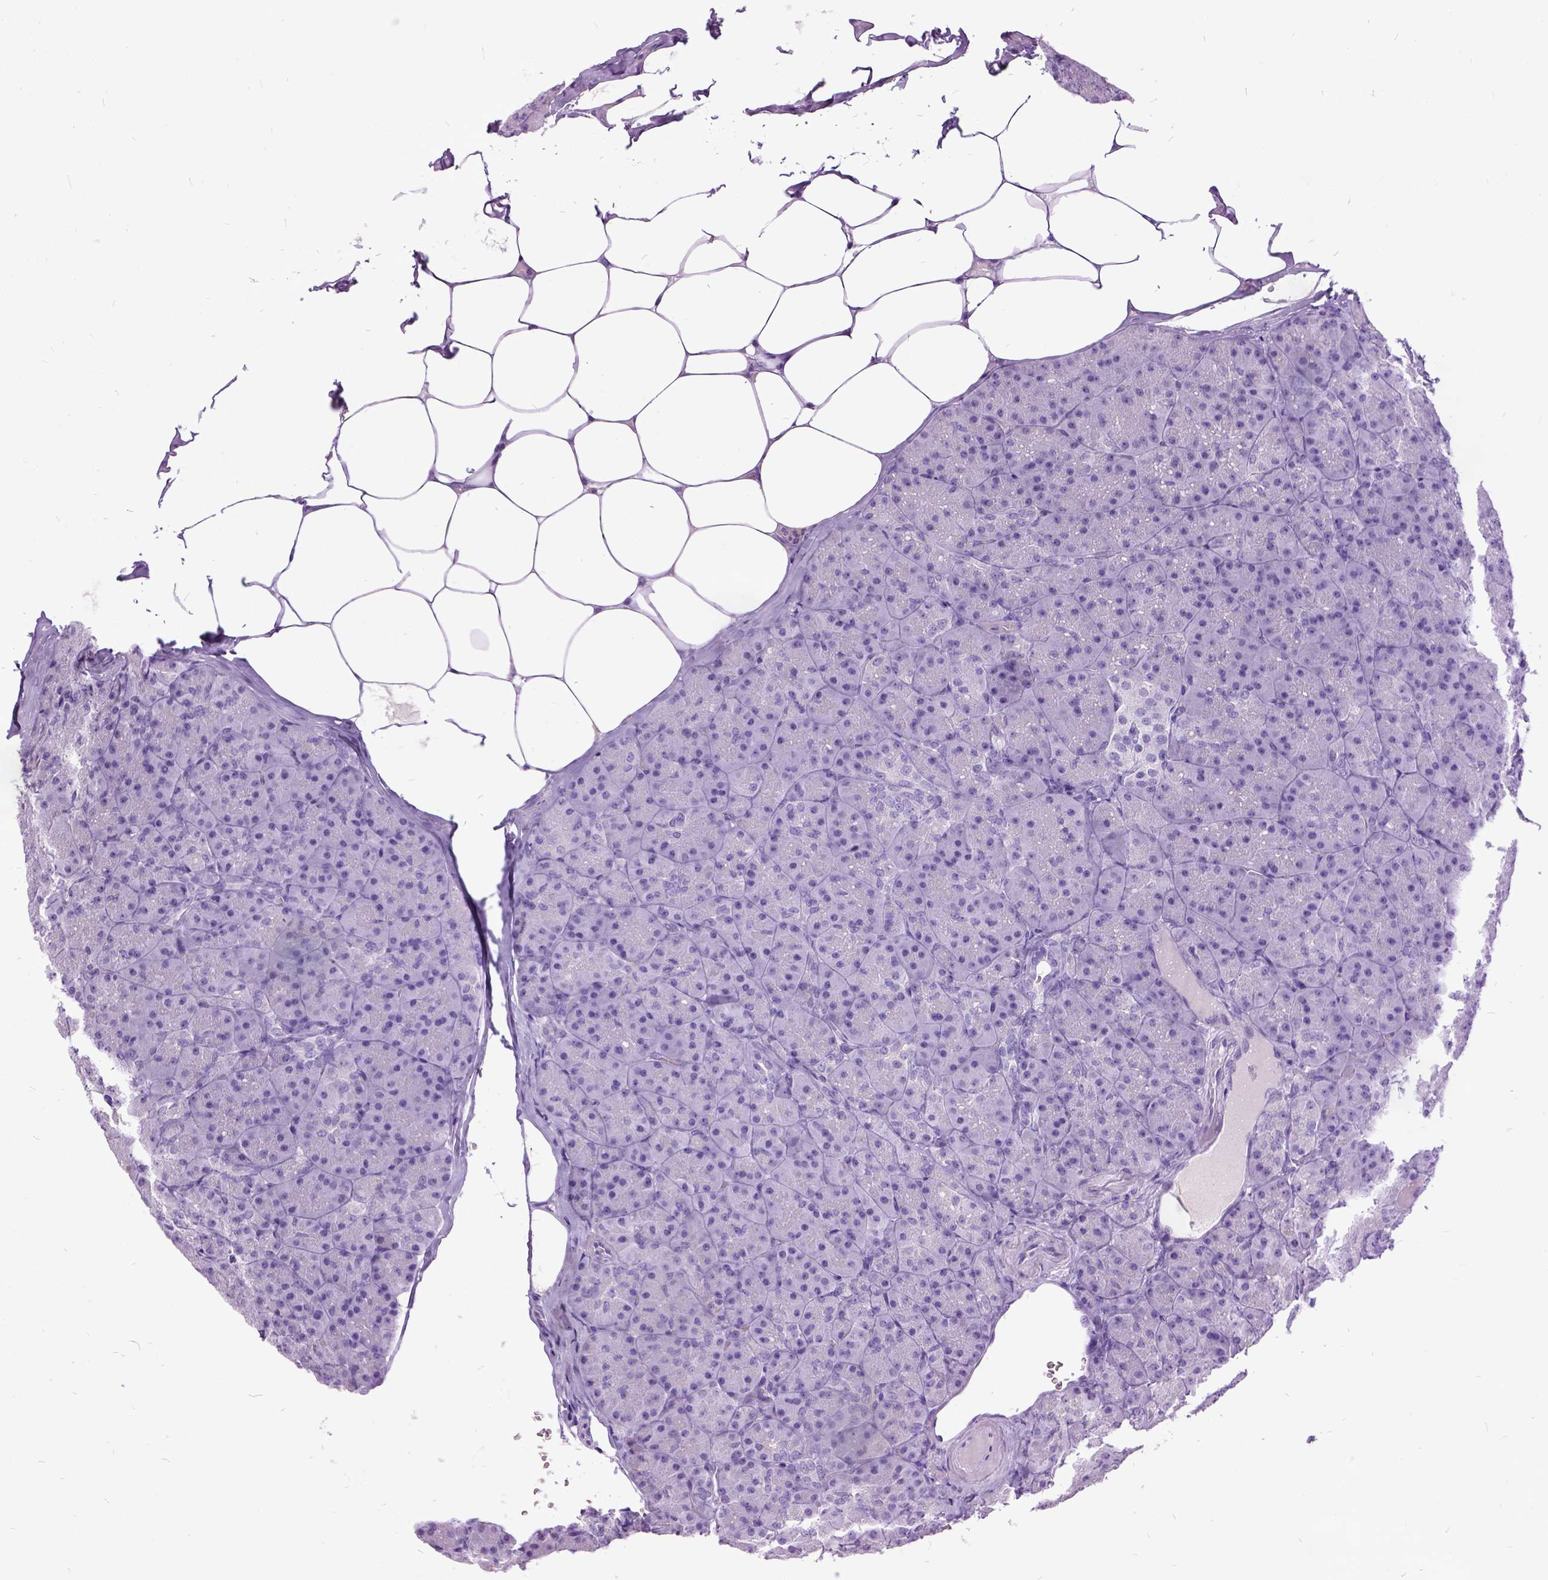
{"staining": {"intensity": "negative", "quantity": "none", "location": "none"}, "tissue": "pancreas", "cell_type": "Exocrine glandular cells", "image_type": "normal", "snomed": [{"axis": "morphology", "description": "Normal tissue, NOS"}, {"axis": "topography", "description": "Pancreas"}], "caption": "A histopathology image of pancreas stained for a protein exhibits no brown staining in exocrine glandular cells. Brightfield microscopy of immunohistochemistry (IHC) stained with DAB (3,3'-diaminobenzidine) (brown) and hematoxylin (blue), captured at high magnification.", "gene": "MME", "patient": {"sex": "male", "age": 57}}